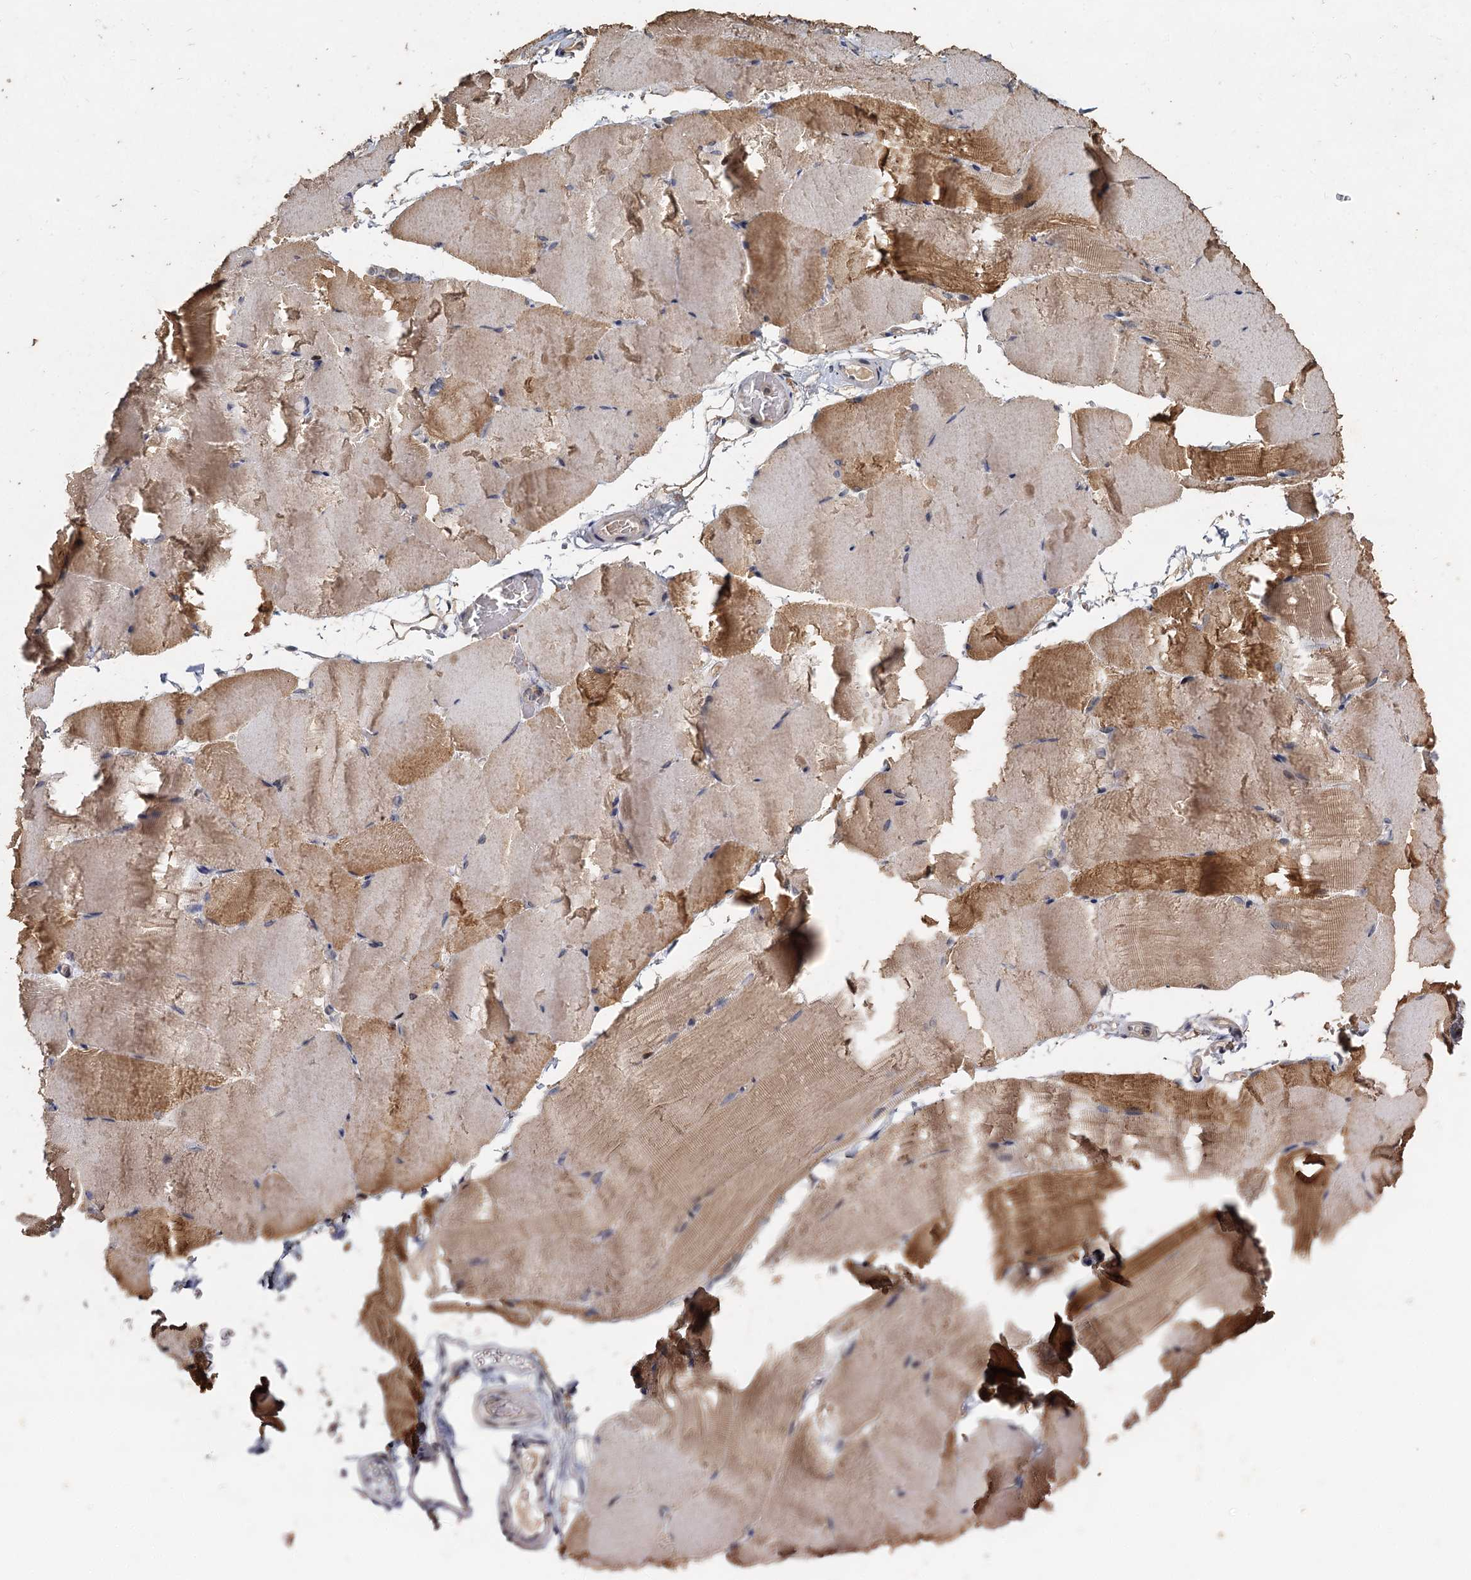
{"staining": {"intensity": "moderate", "quantity": "25%-75%", "location": "cytoplasmic/membranous"}, "tissue": "skeletal muscle", "cell_type": "Myocytes", "image_type": "normal", "snomed": [{"axis": "morphology", "description": "Normal tissue, NOS"}, {"axis": "topography", "description": "Skeletal muscle"}, {"axis": "topography", "description": "Parathyroid gland"}], "caption": "Human skeletal muscle stained for a protein (brown) exhibits moderate cytoplasmic/membranous positive expression in approximately 25%-75% of myocytes.", "gene": "CCDC61", "patient": {"sex": "female", "age": 37}}